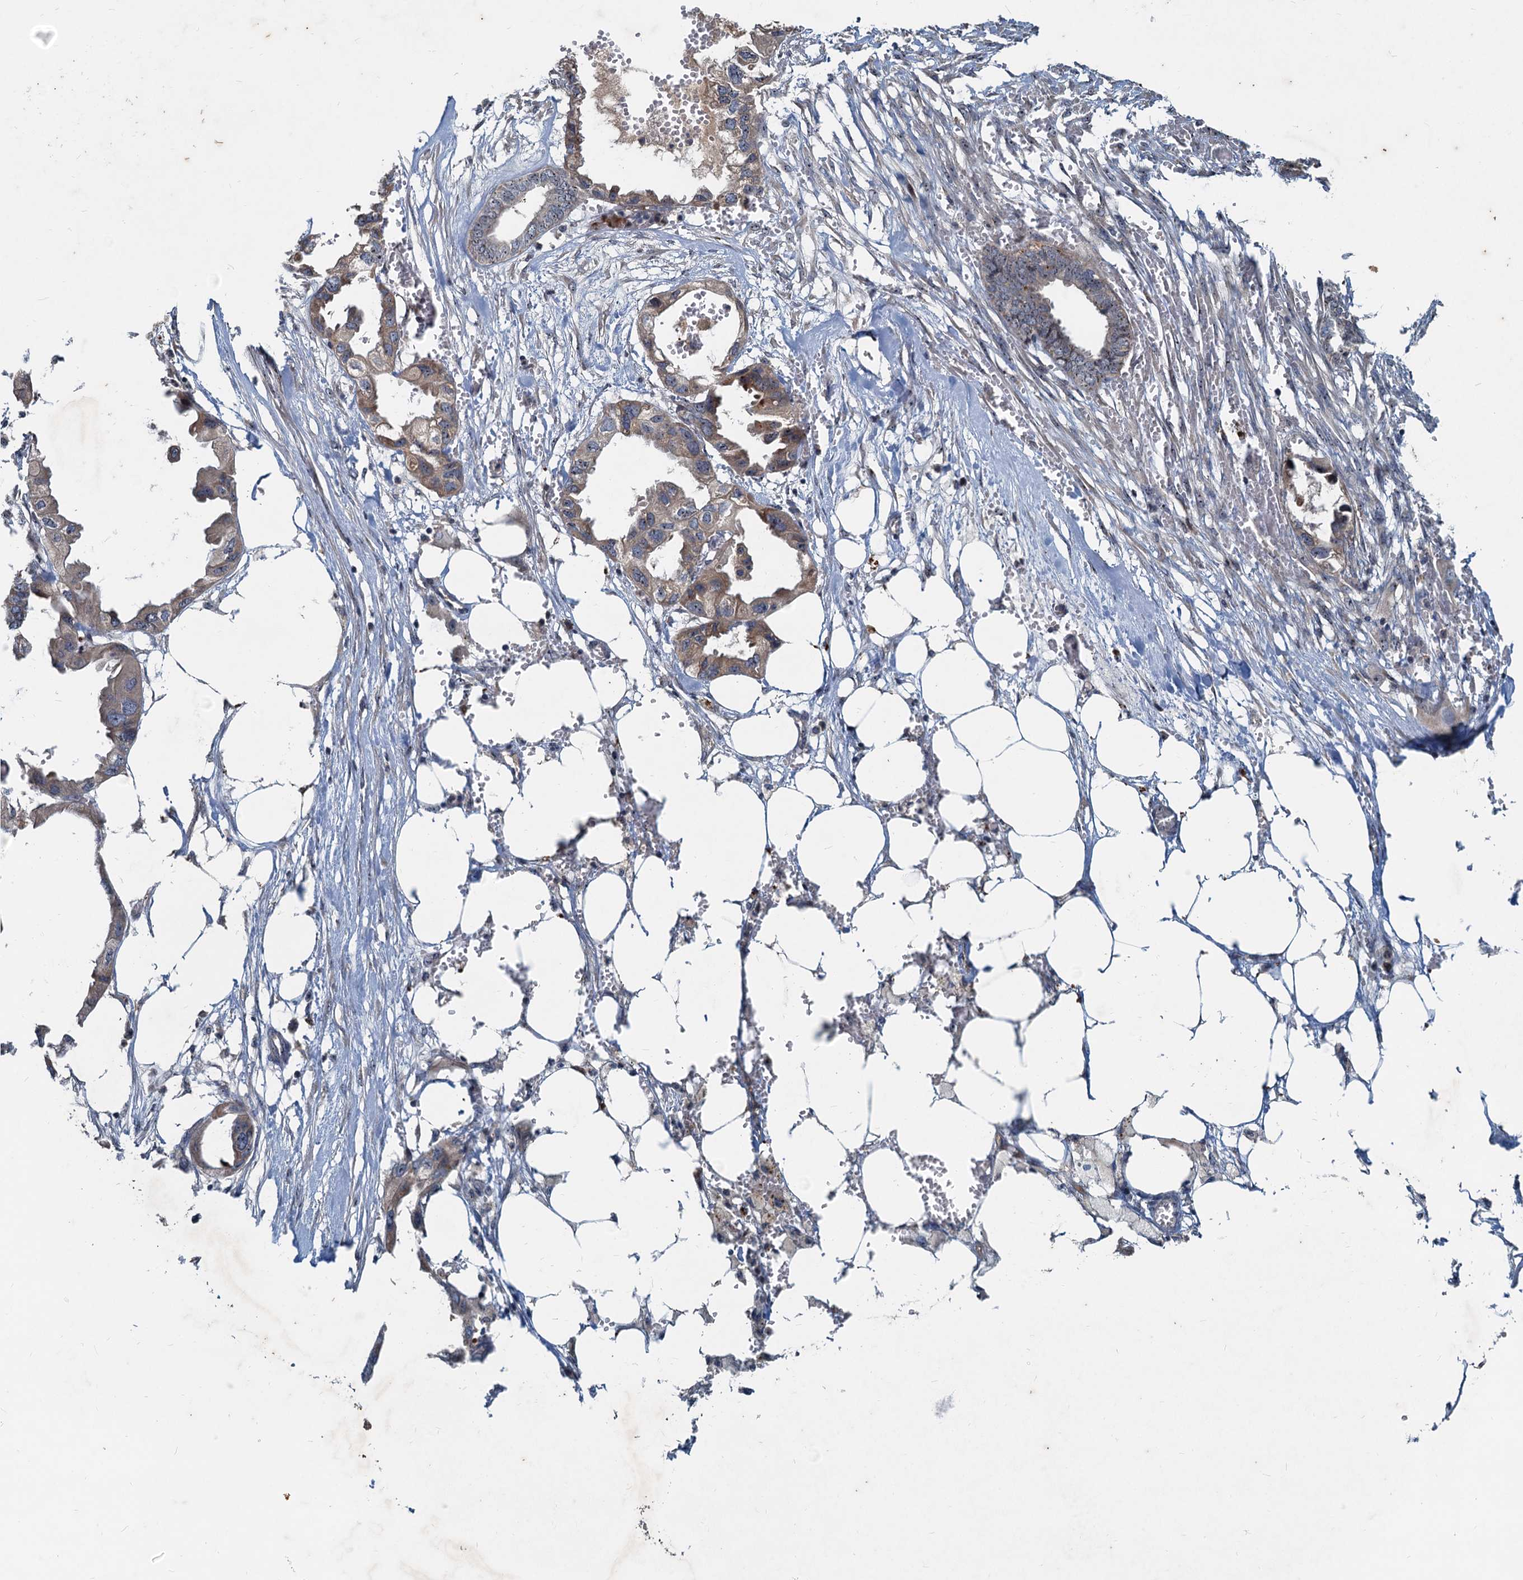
{"staining": {"intensity": "weak", "quantity": "25%-75%", "location": "cytoplasmic/membranous"}, "tissue": "endometrial cancer", "cell_type": "Tumor cells", "image_type": "cancer", "snomed": [{"axis": "morphology", "description": "Adenocarcinoma, NOS"}, {"axis": "morphology", "description": "Adenocarcinoma, metastatic, NOS"}, {"axis": "topography", "description": "Adipose tissue"}, {"axis": "topography", "description": "Endometrium"}], "caption": "An IHC image of tumor tissue is shown. Protein staining in brown highlights weak cytoplasmic/membranous positivity in endometrial metastatic adenocarcinoma within tumor cells.", "gene": "RGS7BP", "patient": {"sex": "female", "age": 67}}